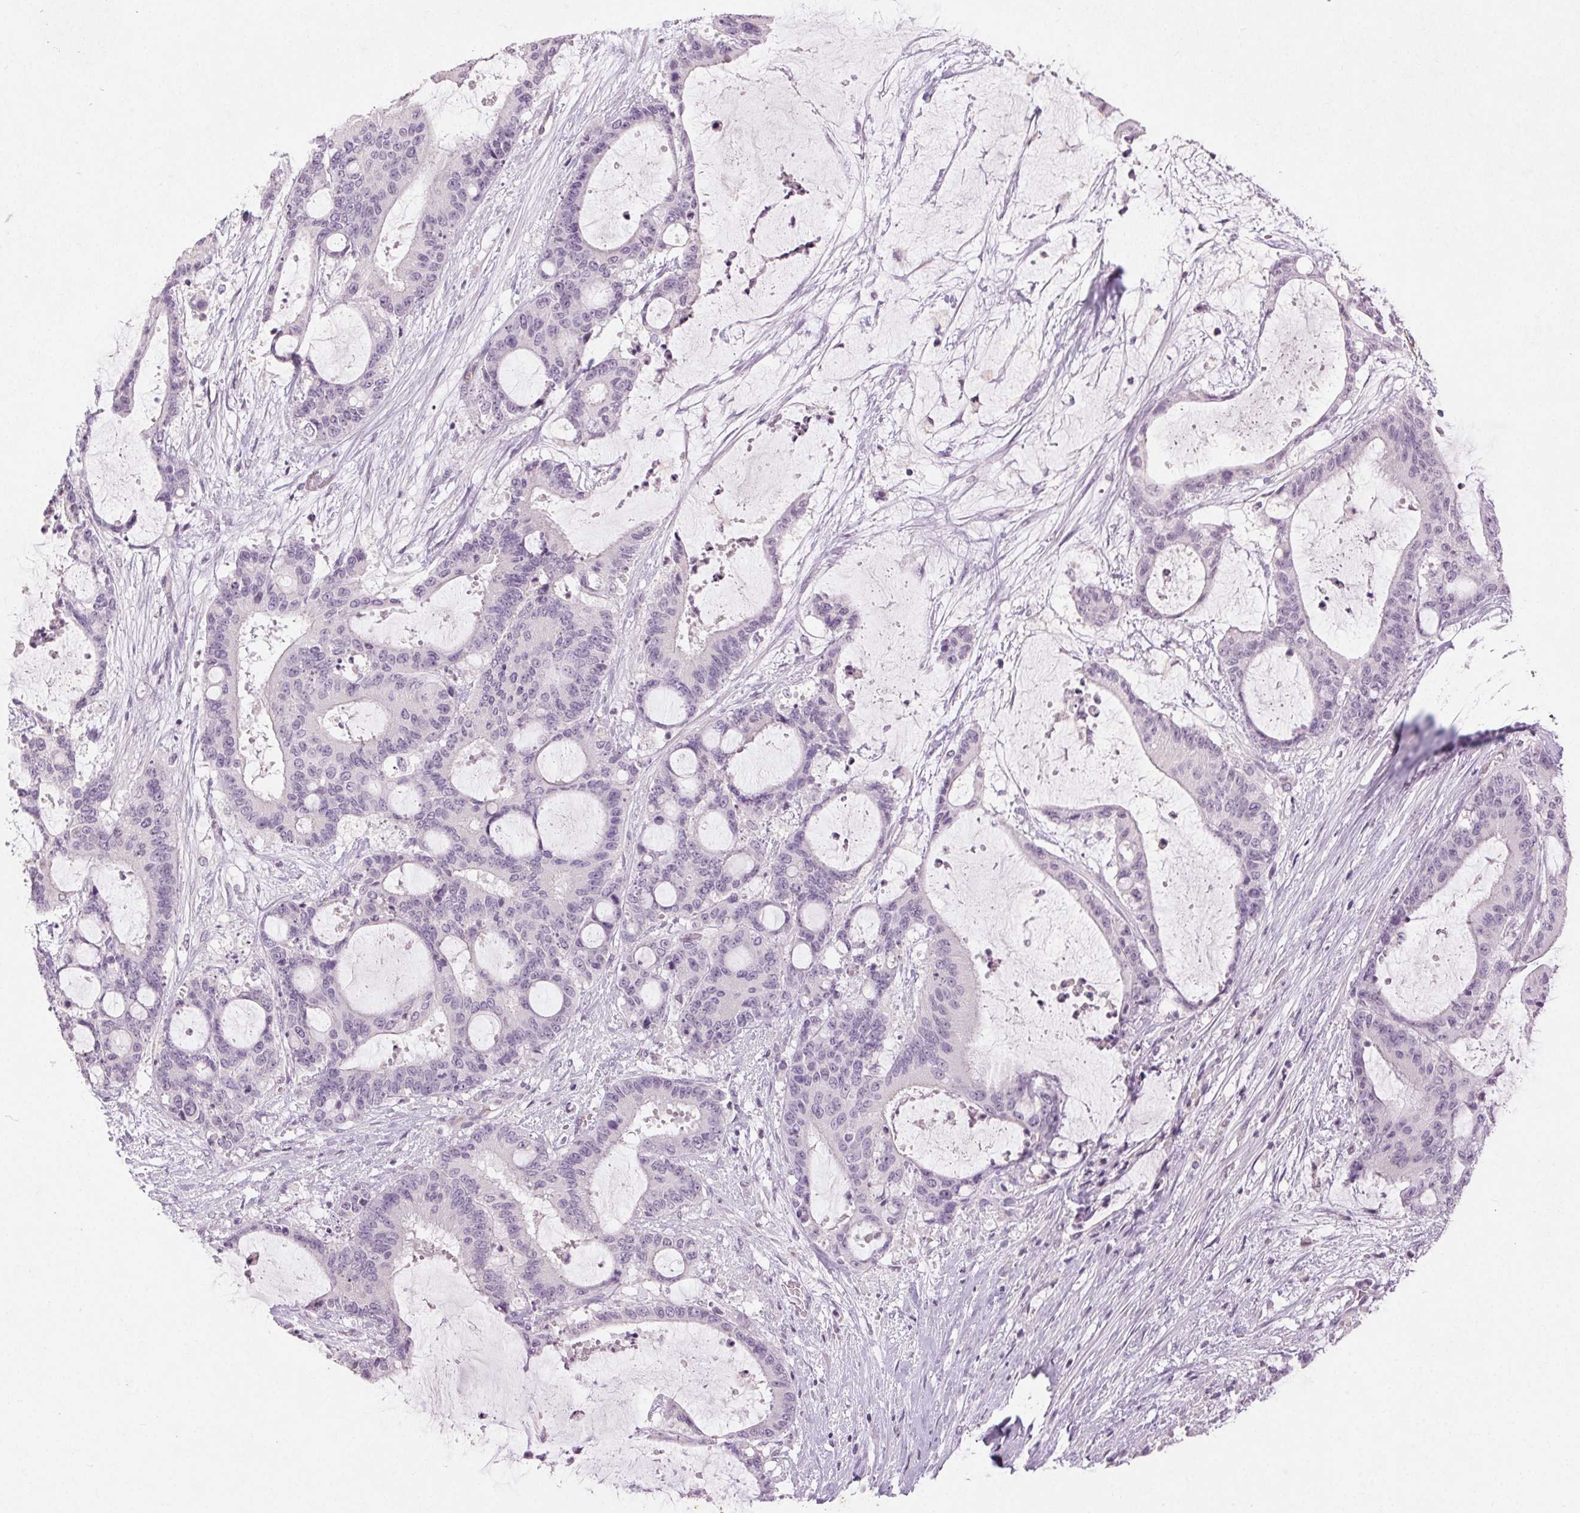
{"staining": {"intensity": "negative", "quantity": "none", "location": "none"}, "tissue": "liver cancer", "cell_type": "Tumor cells", "image_type": "cancer", "snomed": [{"axis": "morphology", "description": "Normal tissue, NOS"}, {"axis": "morphology", "description": "Cholangiocarcinoma"}, {"axis": "topography", "description": "Liver"}, {"axis": "topography", "description": "Peripheral nerve tissue"}], "caption": "This is an IHC histopathology image of human liver cancer. There is no staining in tumor cells.", "gene": "CLTRN", "patient": {"sex": "female", "age": 73}}